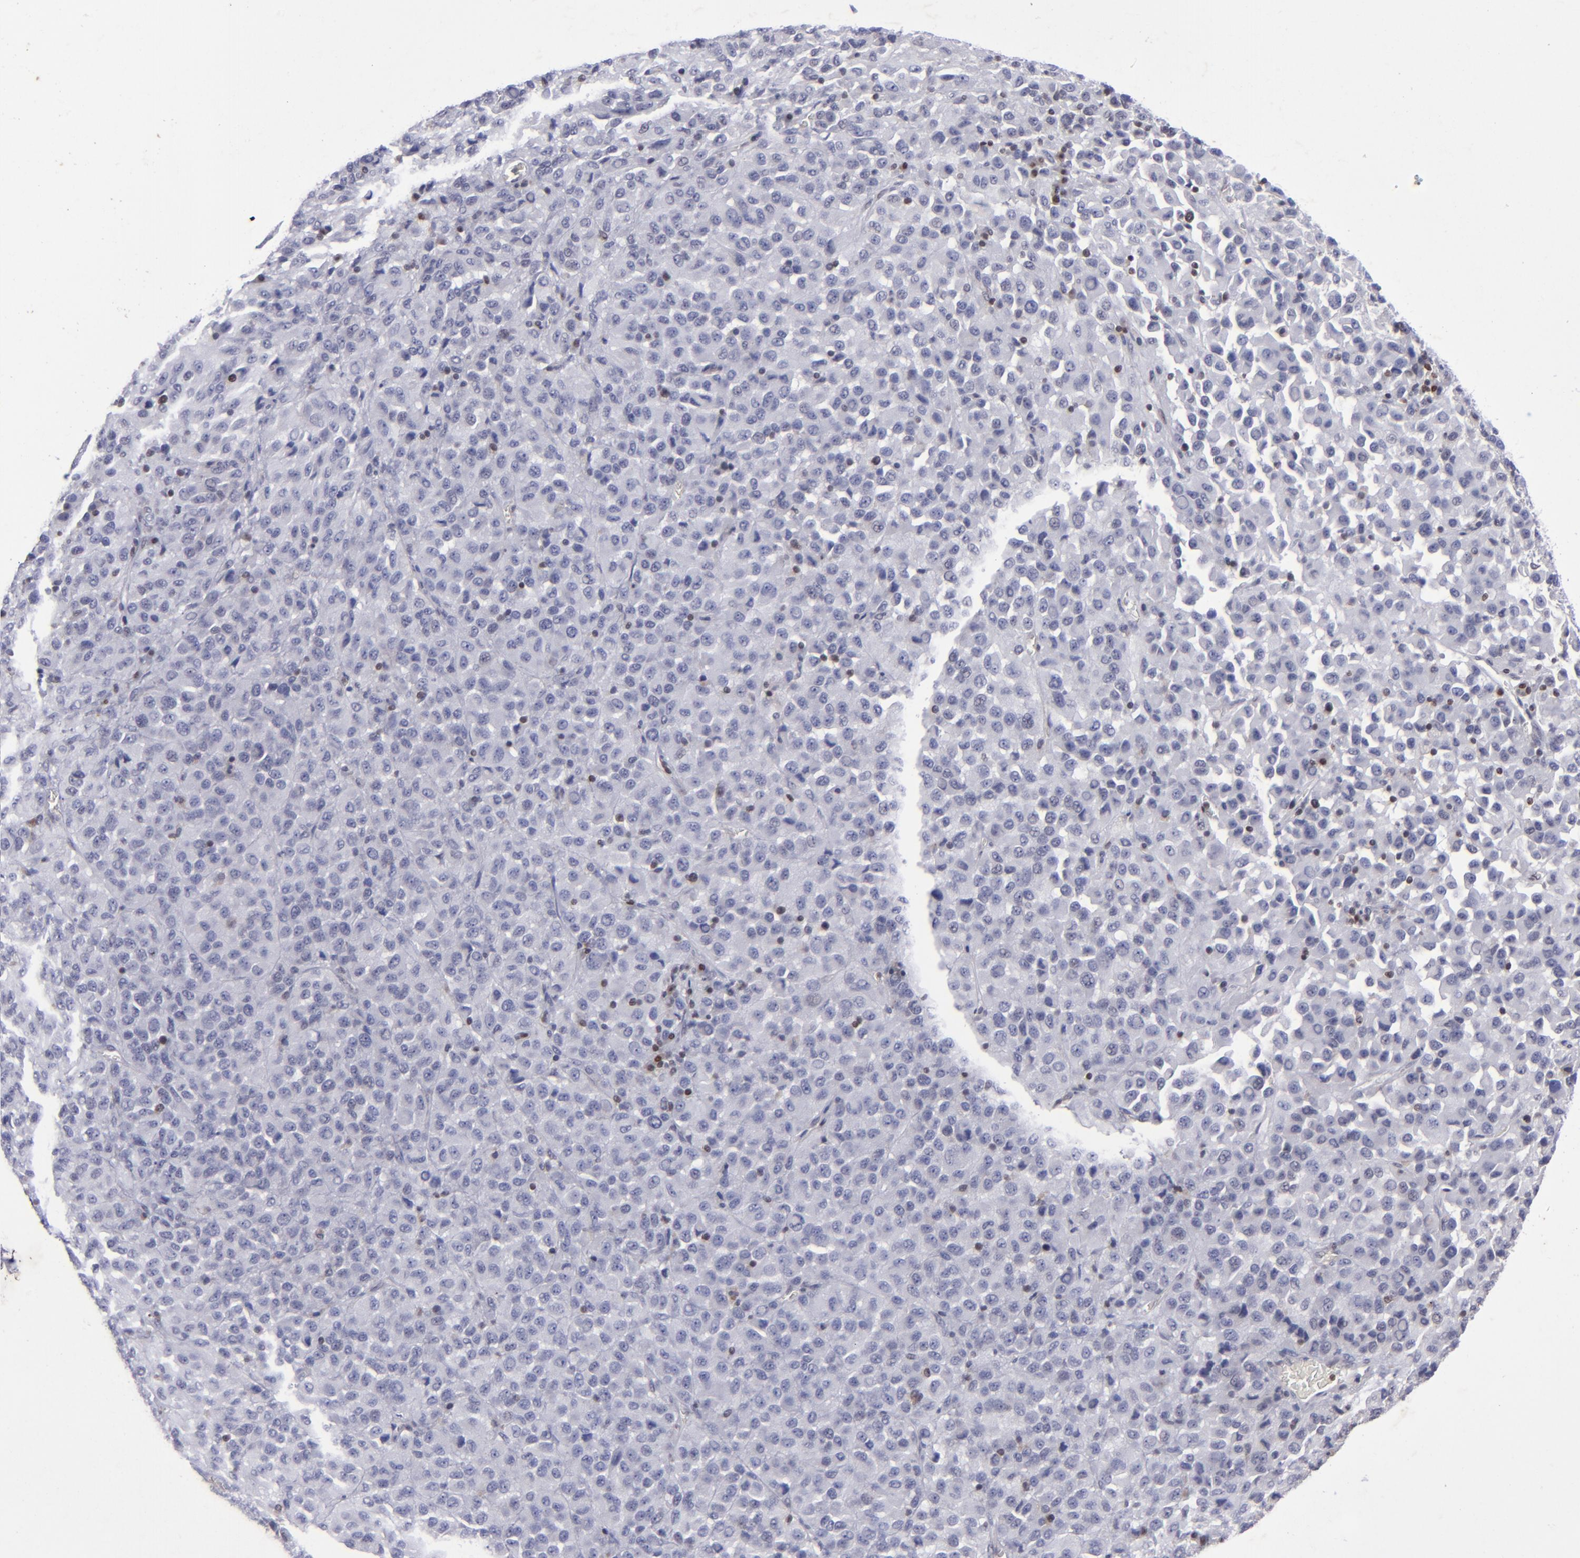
{"staining": {"intensity": "negative", "quantity": "none", "location": "none"}, "tissue": "melanoma", "cell_type": "Tumor cells", "image_type": "cancer", "snomed": [{"axis": "morphology", "description": "Malignant melanoma, Metastatic site"}, {"axis": "topography", "description": "Lung"}], "caption": "Micrograph shows no protein staining in tumor cells of malignant melanoma (metastatic site) tissue.", "gene": "MGMT", "patient": {"sex": "male", "age": 64}}